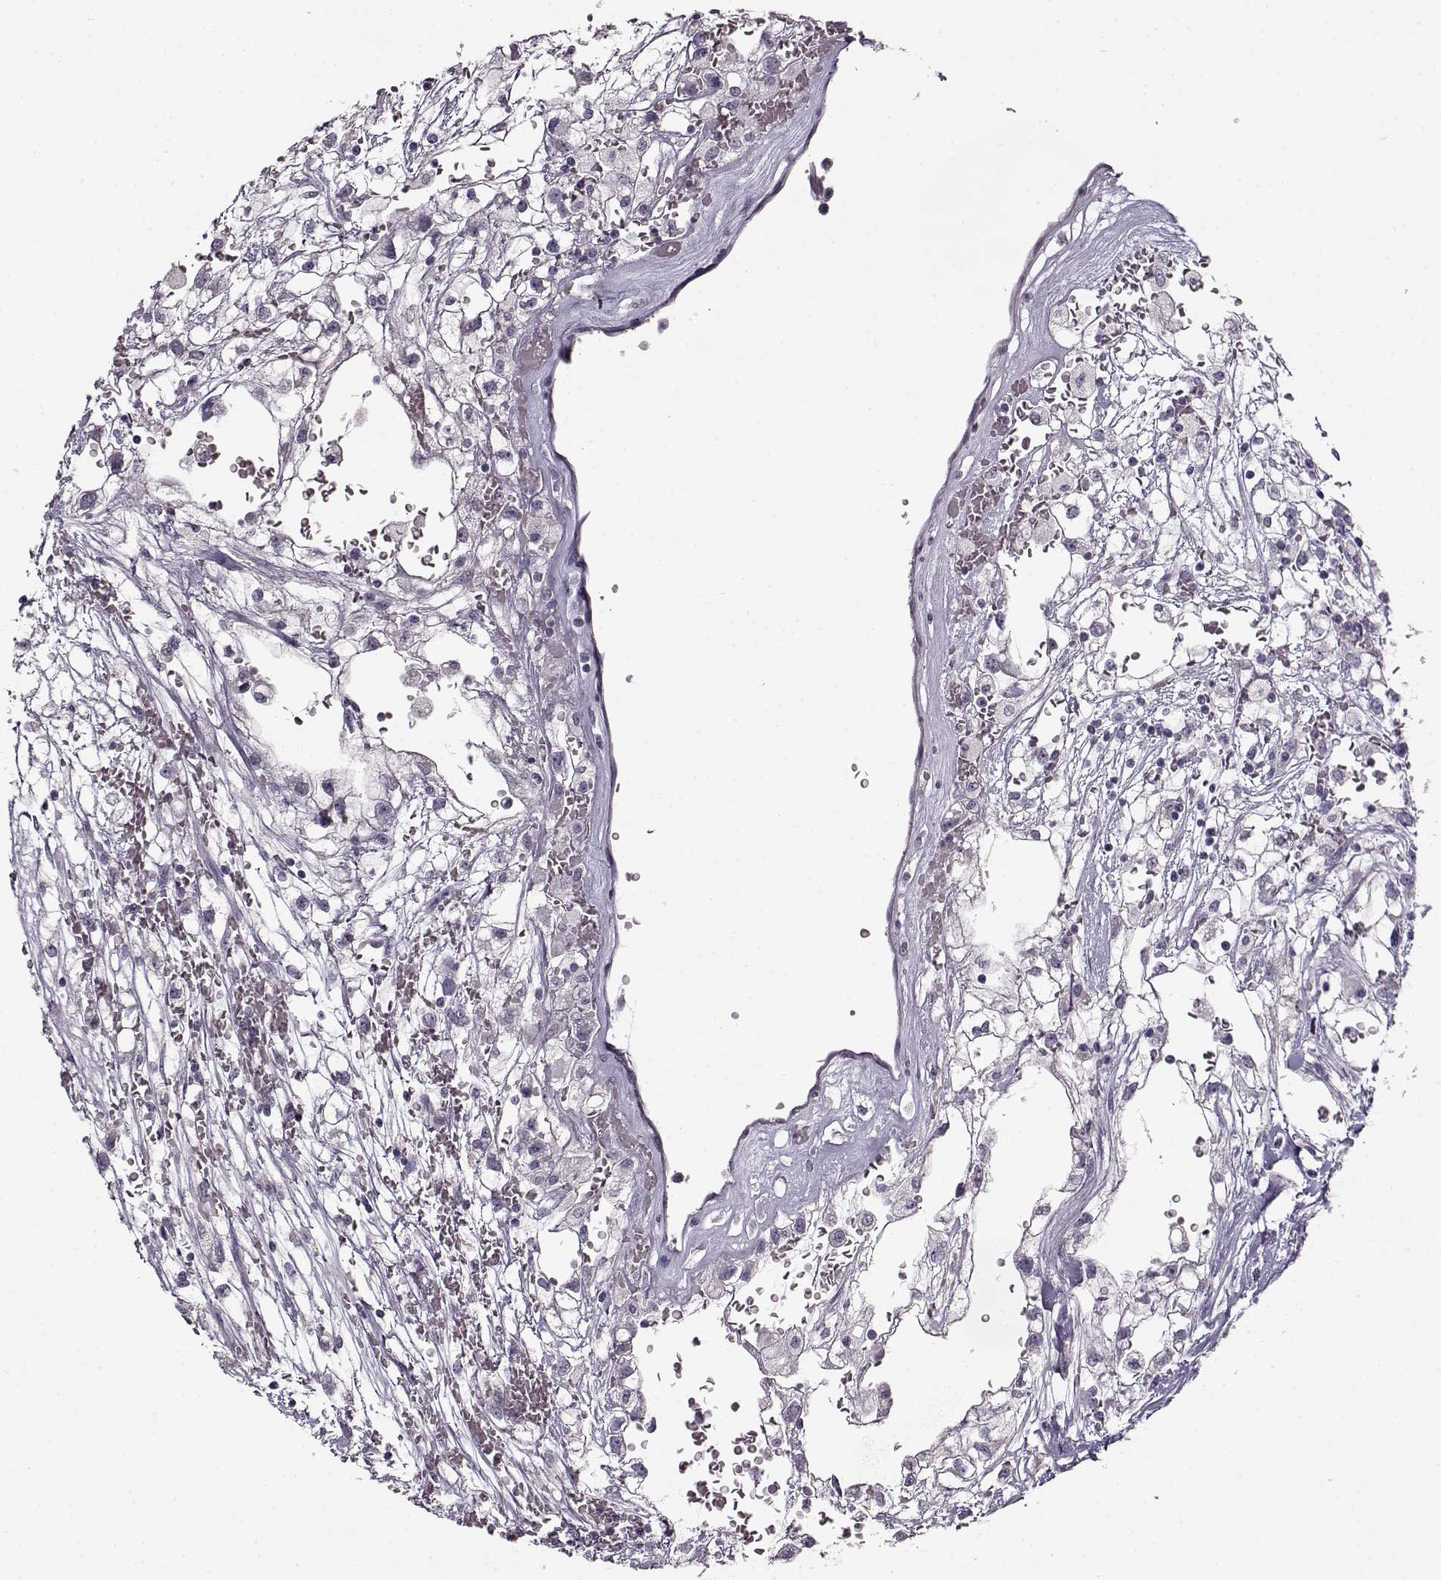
{"staining": {"intensity": "negative", "quantity": "none", "location": "none"}, "tissue": "renal cancer", "cell_type": "Tumor cells", "image_type": "cancer", "snomed": [{"axis": "morphology", "description": "Adenocarcinoma, NOS"}, {"axis": "topography", "description": "Kidney"}], "caption": "A high-resolution image shows immunohistochemistry (IHC) staining of adenocarcinoma (renal), which exhibits no significant staining in tumor cells.", "gene": "FSHB", "patient": {"sex": "male", "age": 59}}